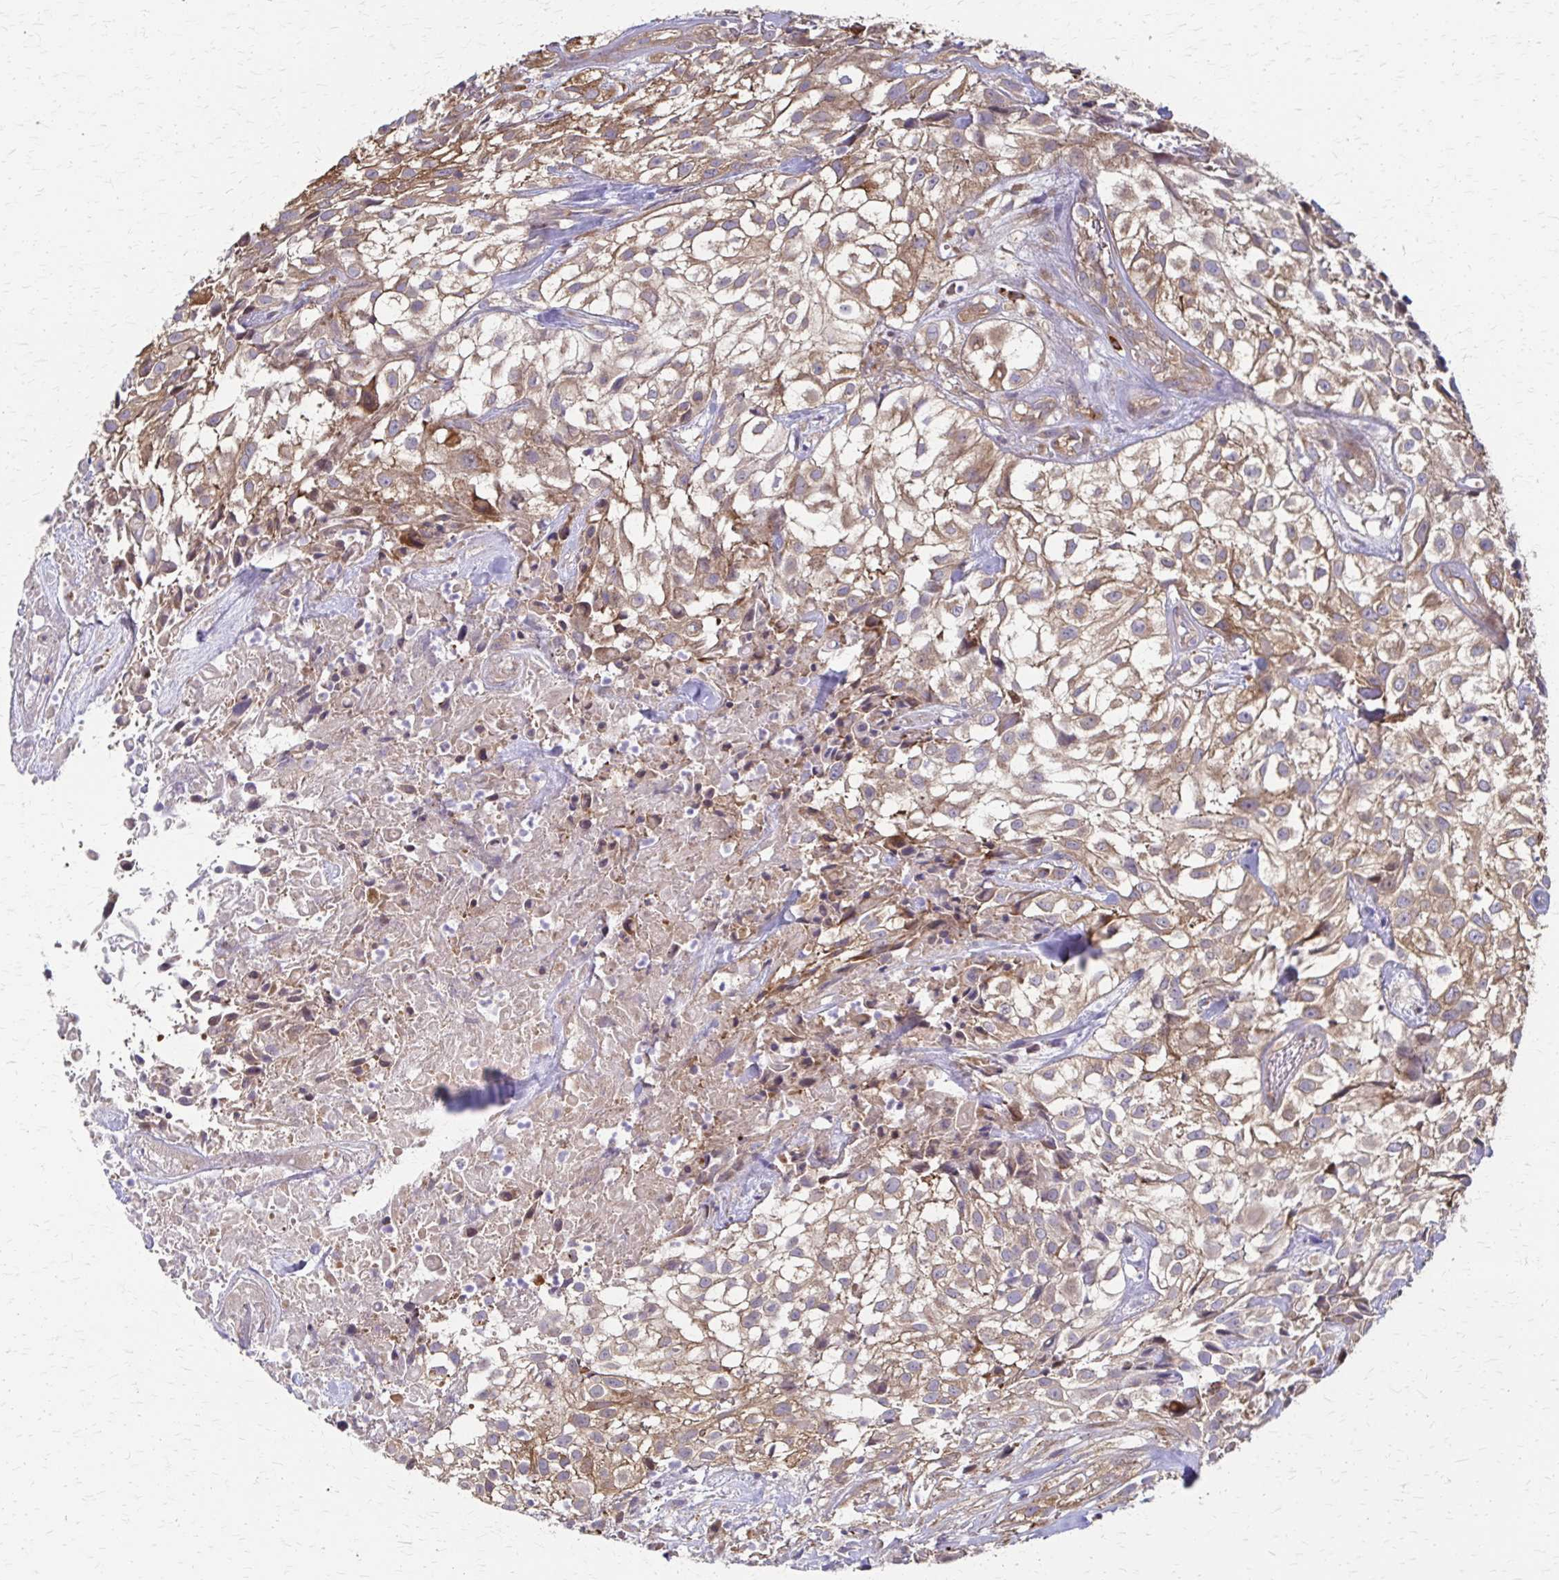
{"staining": {"intensity": "weak", "quantity": ">75%", "location": "cytoplasmic/membranous"}, "tissue": "urothelial cancer", "cell_type": "Tumor cells", "image_type": "cancer", "snomed": [{"axis": "morphology", "description": "Urothelial carcinoma, High grade"}, {"axis": "topography", "description": "Urinary bladder"}], "caption": "Urothelial cancer was stained to show a protein in brown. There is low levels of weak cytoplasmic/membranous positivity in about >75% of tumor cells.", "gene": "EEF2", "patient": {"sex": "male", "age": 56}}